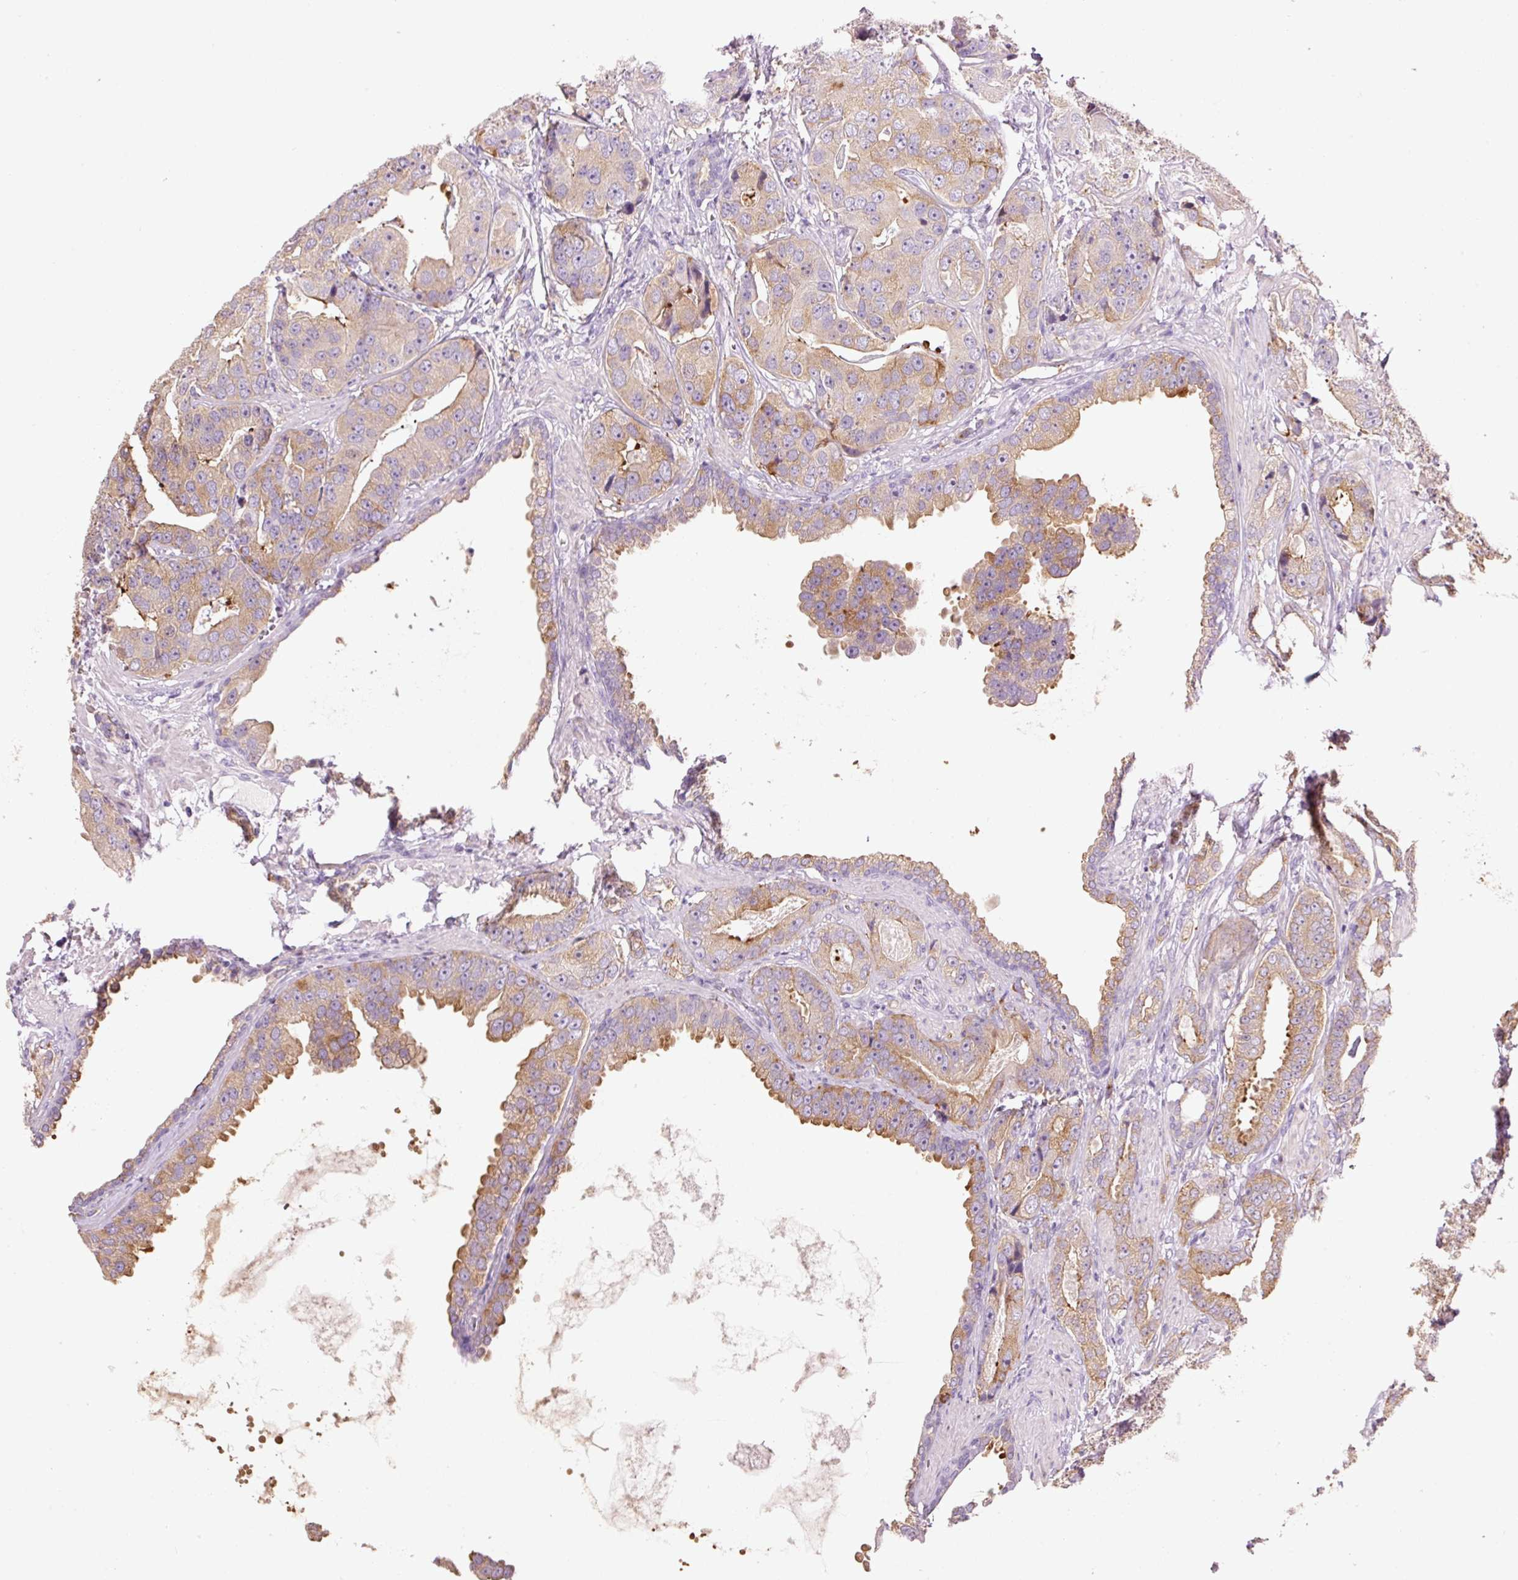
{"staining": {"intensity": "moderate", "quantity": ">75%", "location": "cytoplasmic/membranous"}, "tissue": "prostate cancer", "cell_type": "Tumor cells", "image_type": "cancer", "snomed": [{"axis": "morphology", "description": "Adenocarcinoma, High grade"}, {"axis": "topography", "description": "Prostate"}], "caption": "IHC (DAB (3,3'-diaminobenzidine)) staining of human prostate cancer (high-grade adenocarcinoma) shows moderate cytoplasmic/membranous protein positivity in approximately >75% of tumor cells.", "gene": "HAX1", "patient": {"sex": "male", "age": 71}}